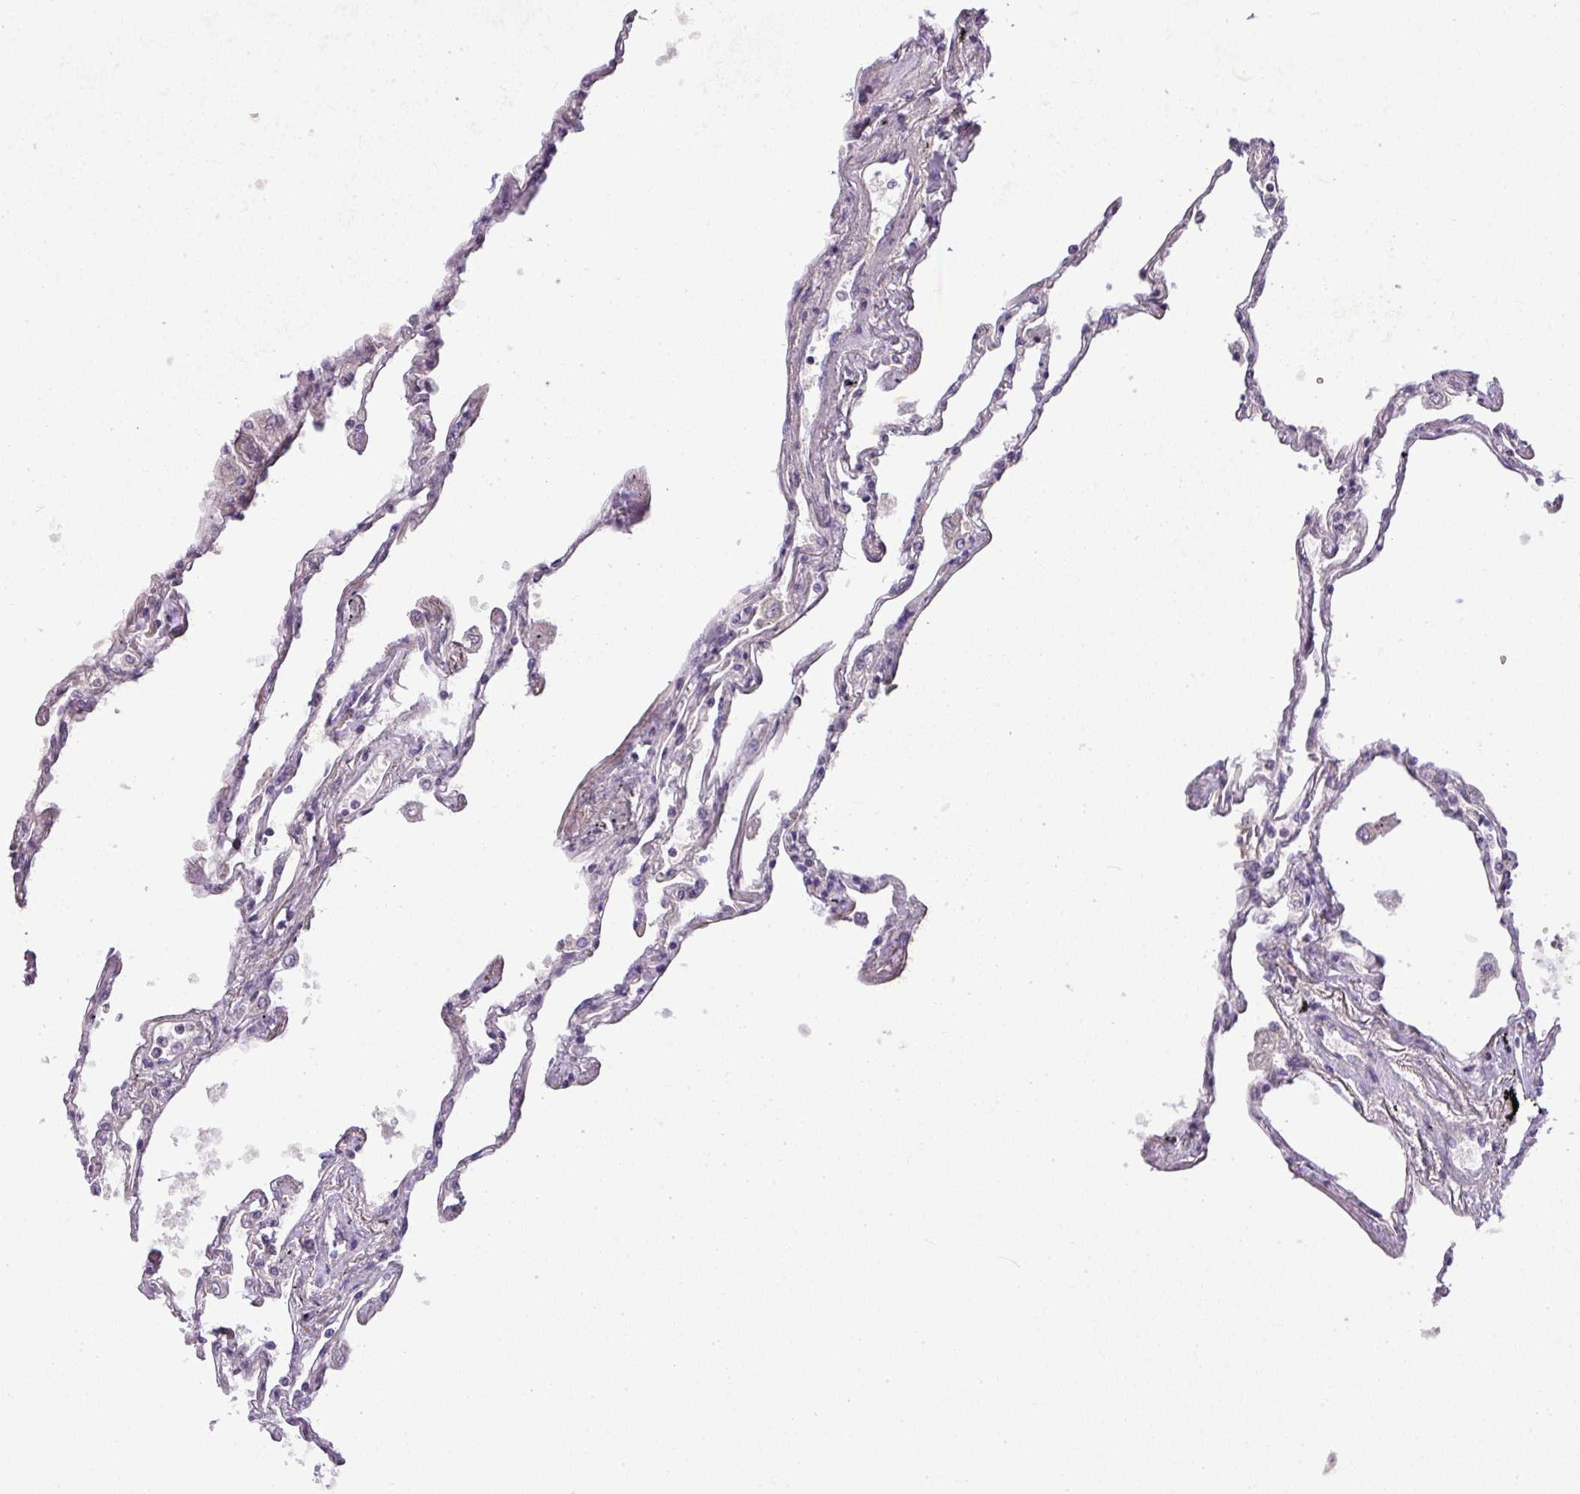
{"staining": {"intensity": "negative", "quantity": "none", "location": "none"}, "tissue": "lung", "cell_type": "Alveolar cells", "image_type": "normal", "snomed": [{"axis": "morphology", "description": "Normal tissue, NOS"}, {"axis": "topography", "description": "Lung"}], "caption": "Human lung stained for a protein using IHC demonstrates no positivity in alveolar cells.", "gene": "C4A", "patient": {"sex": "female", "age": 67}}